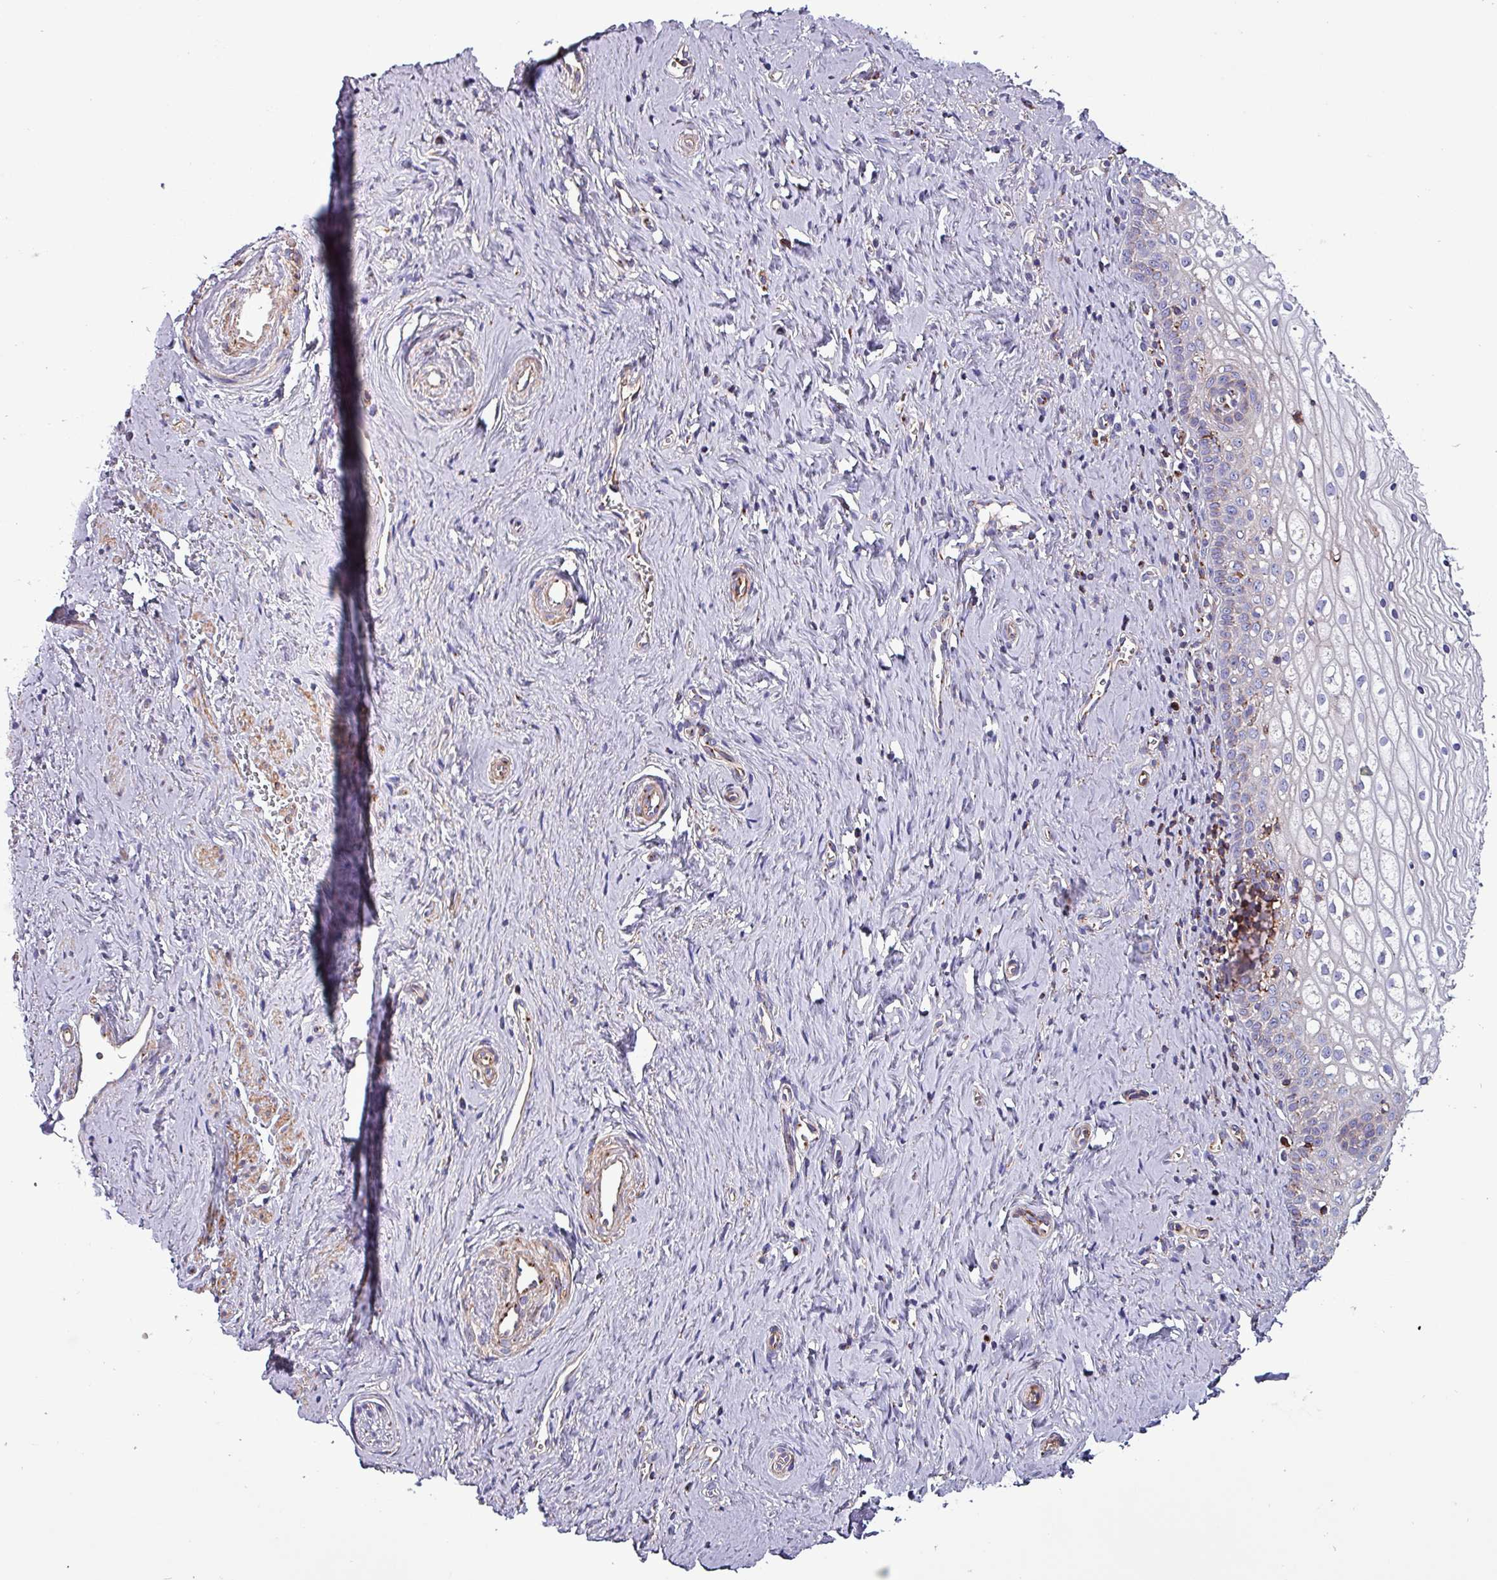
{"staining": {"intensity": "negative", "quantity": "none", "location": "none"}, "tissue": "vagina", "cell_type": "Squamous epithelial cells", "image_type": "normal", "snomed": [{"axis": "morphology", "description": "Normal tissue, NOS"}, {"axis": "topography", "description": "Vagina"}], "caption": "High magnification brightfield microscopy of benign vagina stained with DAB (3,3'-diaminobenzidine) (brown) and counterstained with hematoxylin (blue): squamous epithelial cells show no significant positivity.", "gene": "VAMP4", "patient": {"sex": "female", "age": 59}}